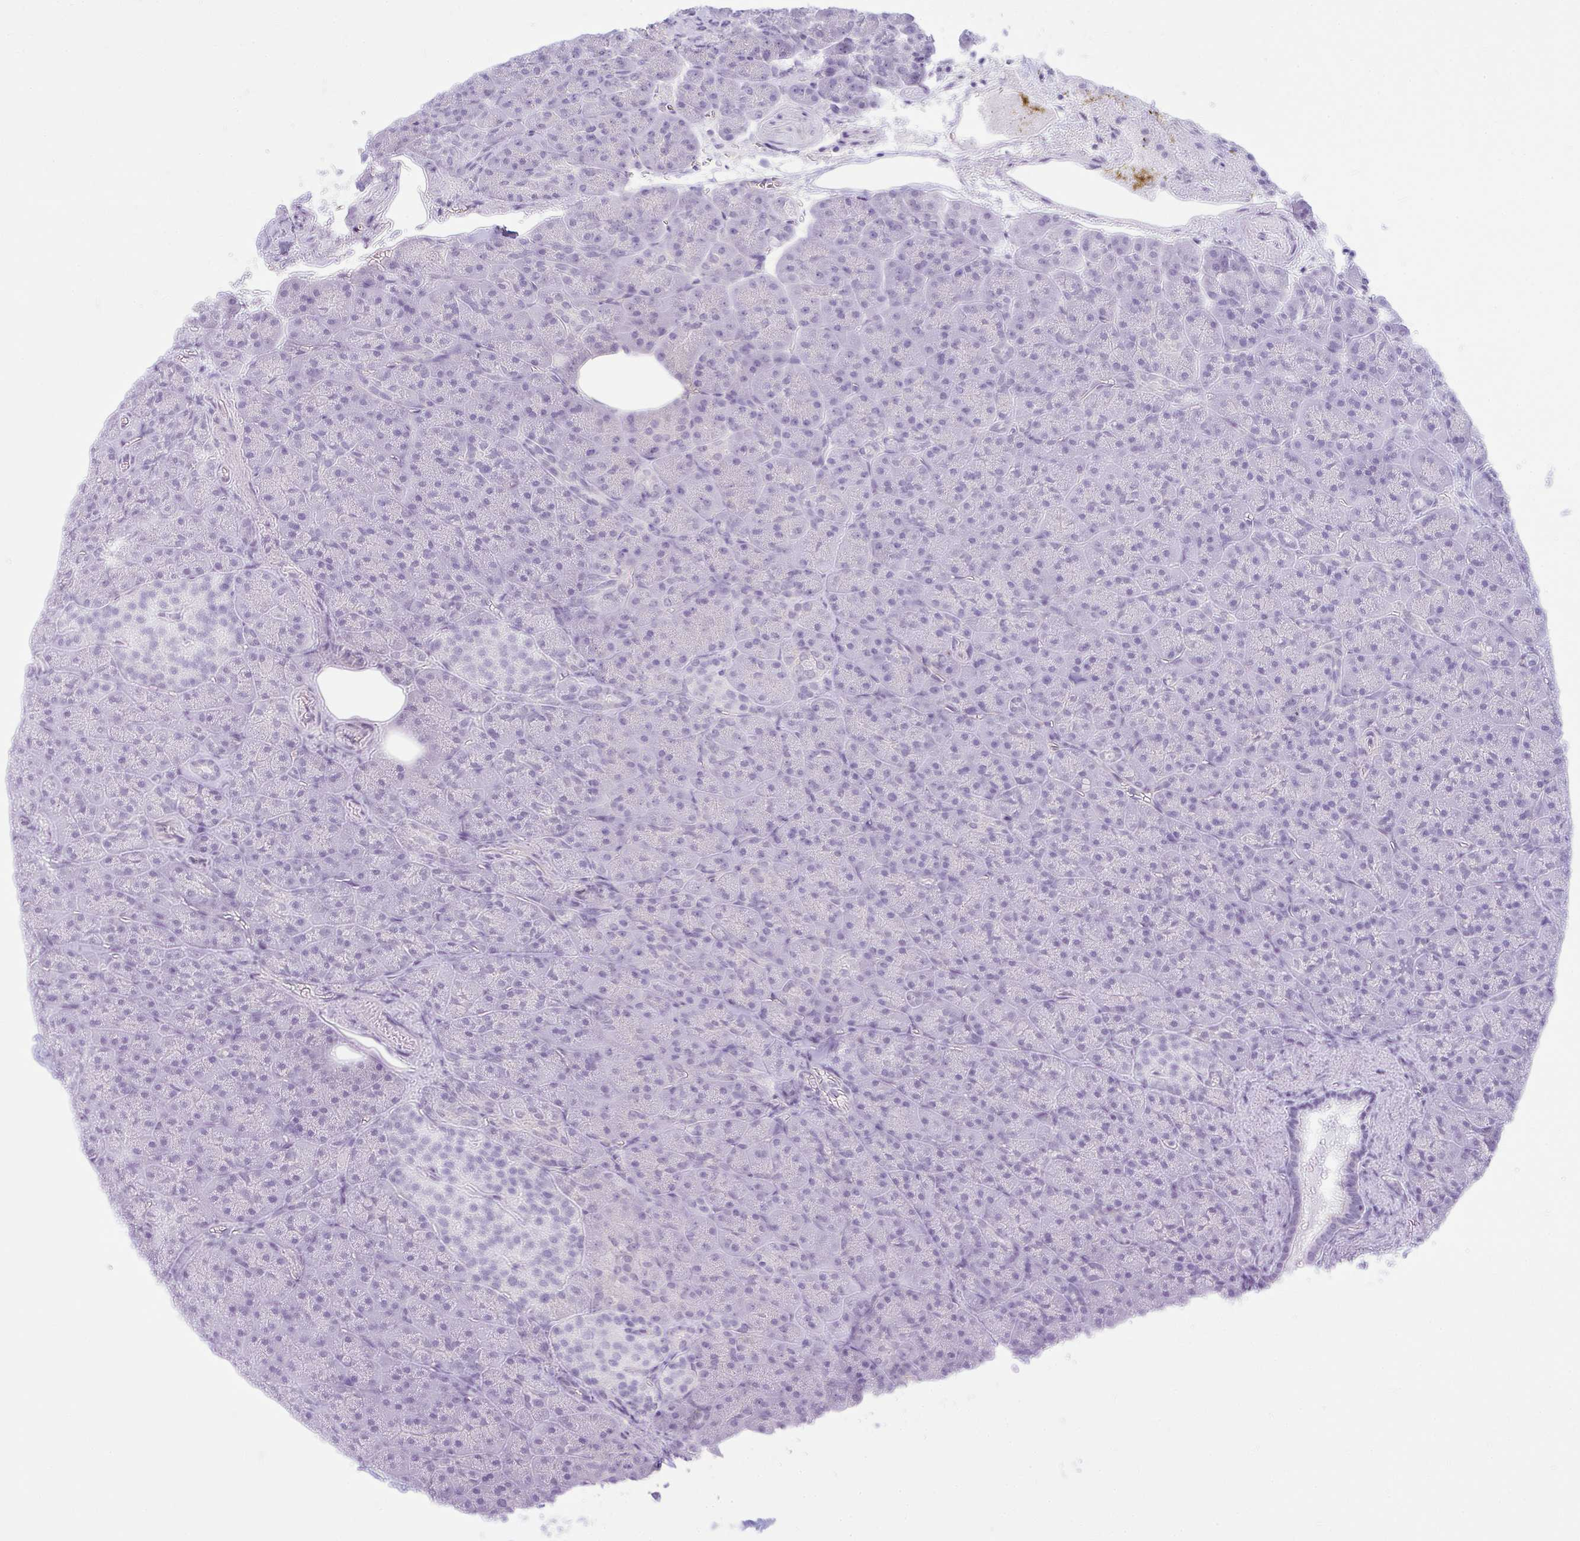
{"staining": {"intensity": "negative", "quantity": "none", "location": "none"}, "tissue": "pancreas", "cell_type": "Exocrine glandular cells", "image_type": "normal", "snomed": [{"axis": "morphology", "description": "Normal tissue, NOS"}, {"axis": "topography", "description": "Pancreas"}], "caption": "This is a image of IHC staining of unremarkable pancreas, which shows no positivity in exocrine glandular cells. (Stains: DAB (3,3'-diaminobenzidine) IHC with hematoxylin counter stain, Microscopy: brightfield microscopy at high magnification).", "gene": "RASL10A", "patient": {"sex": "female", "age": 74}}